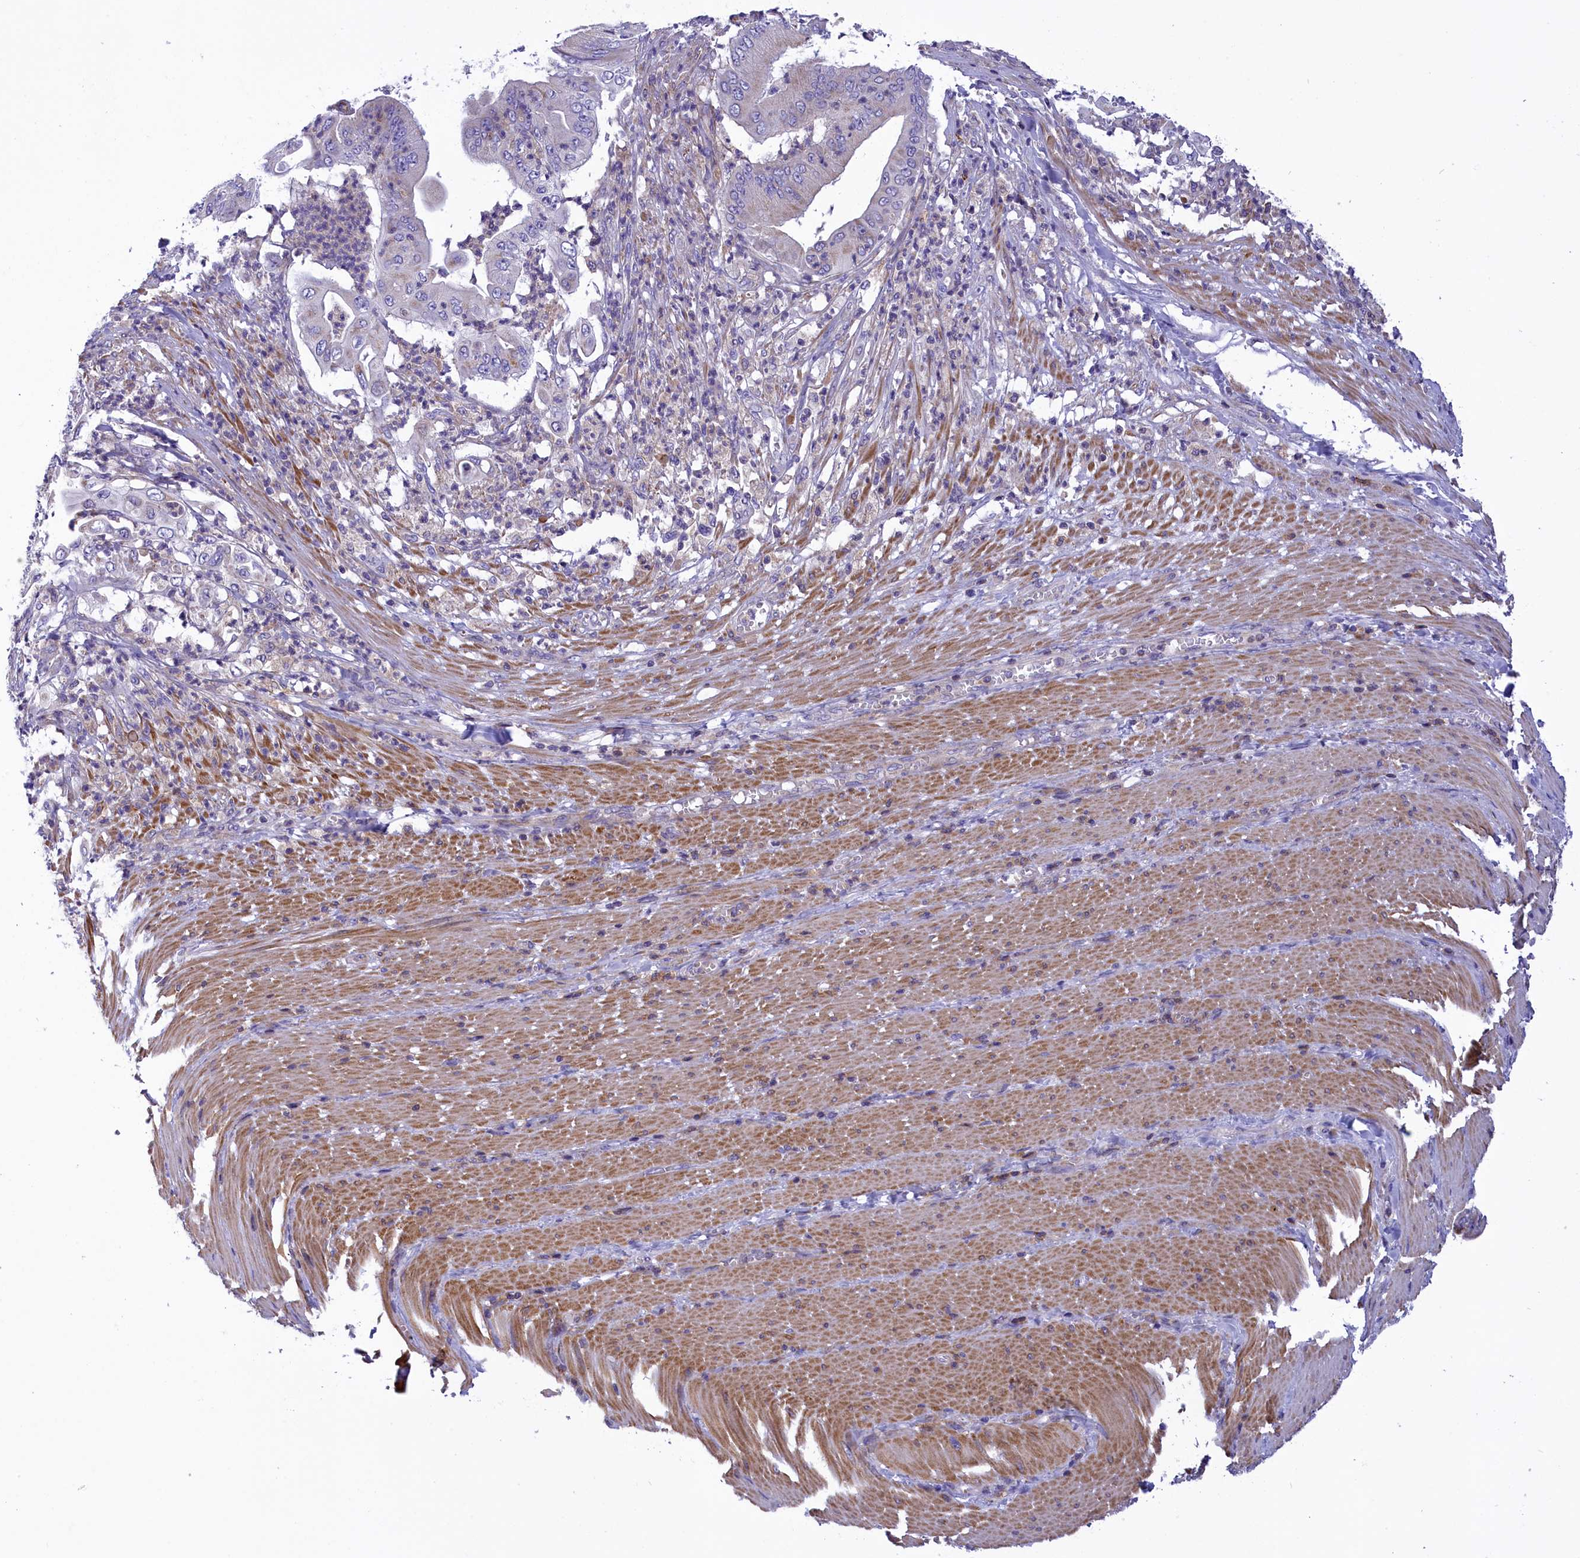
{"staining": {"intensity": "negative", "quantity": "none", "location": "none"}, "tissue": "pancreatic cancer", "cell_type": "Tumor cells", "image_type": "cancer", "snomed": [{"axis": "morphology", "description": "Adenocarcinoma, NOS"}, {"axis": "topography", "description": "Pancreas"}], "caption": "An image of human pancreatic cancer is negative for staining in tumor cells.", "gene": "CORO7-PAM16", "patient": {"sex": "female", "age": 77}}